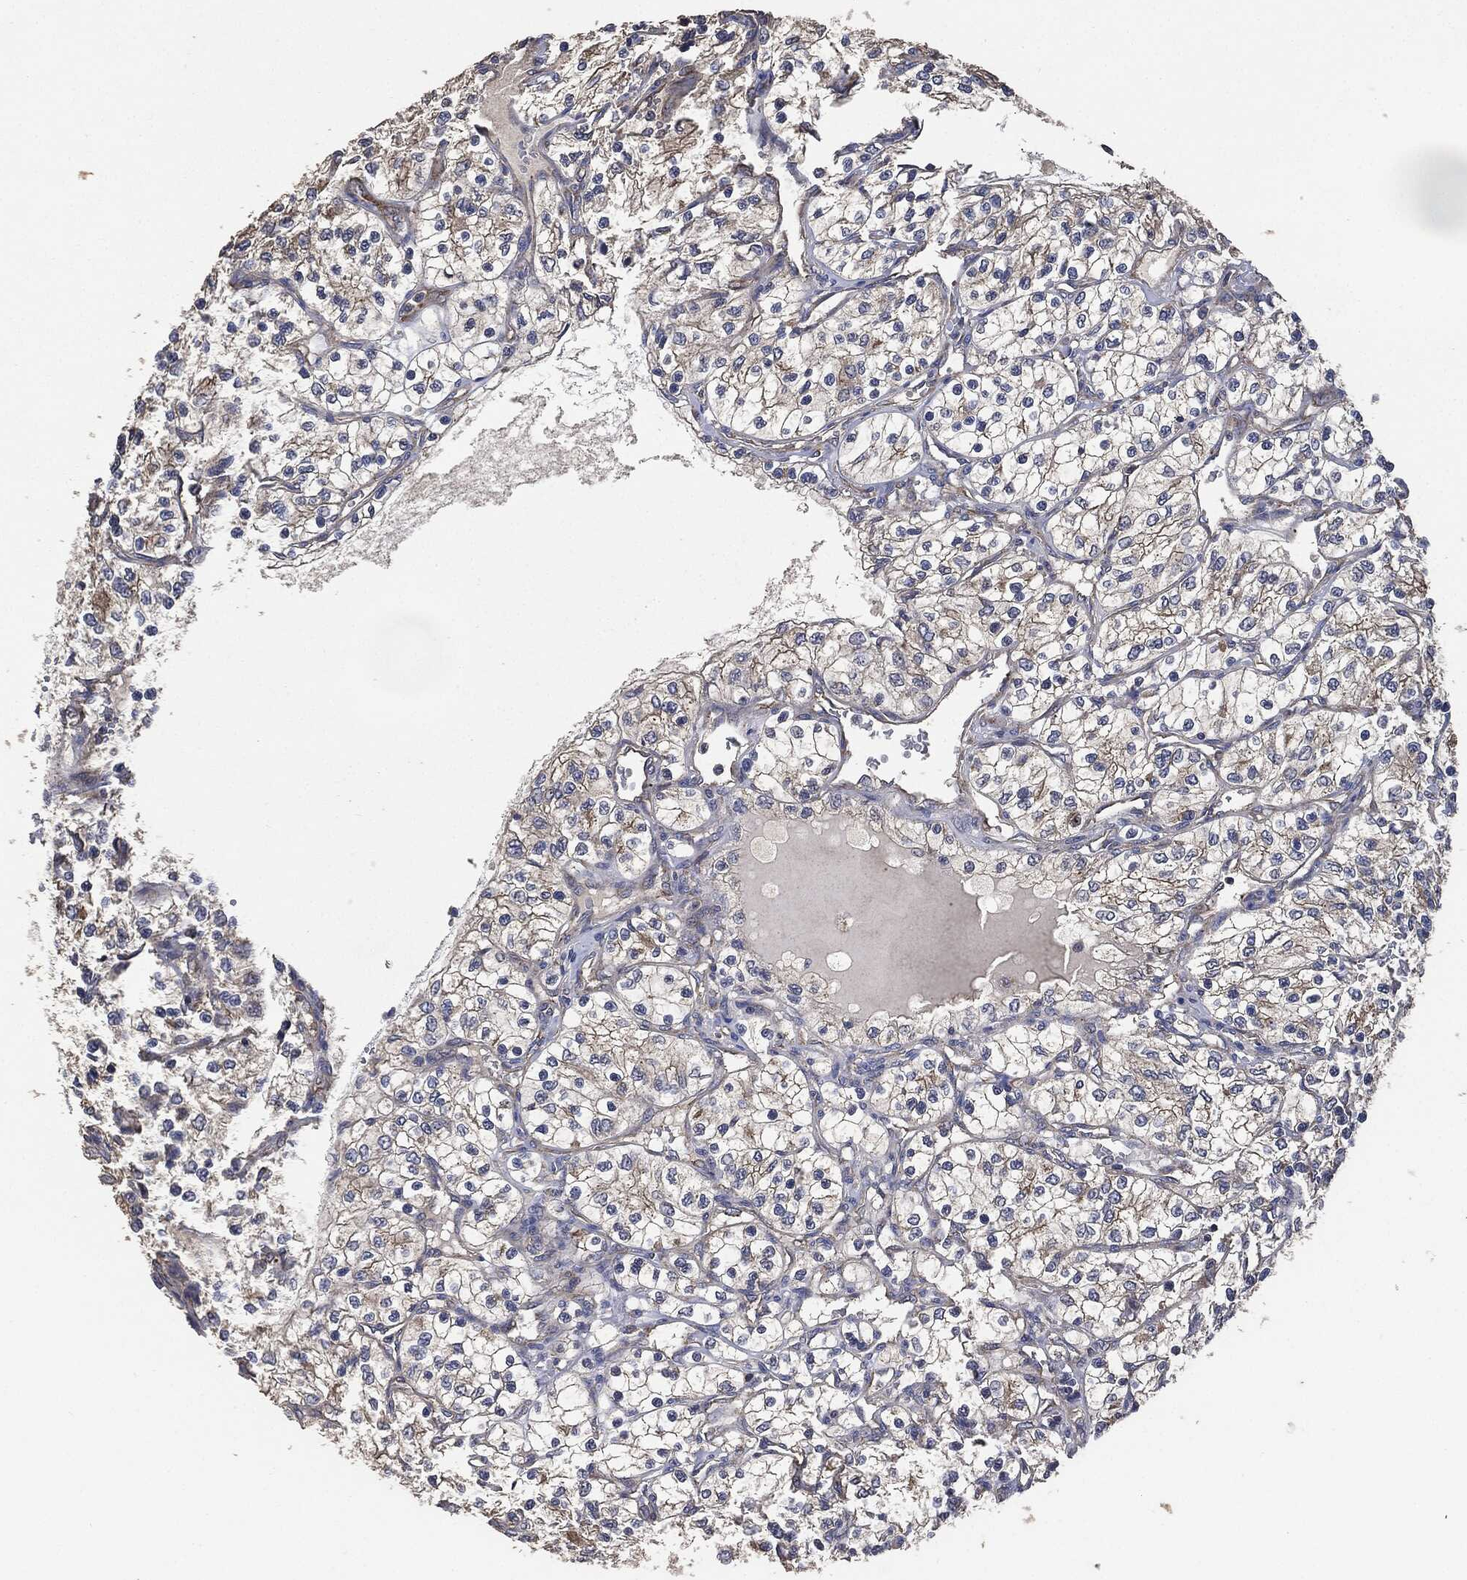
{"staining": {"intensity": "moderate", "quantity": "<25%", "location": "cytoplasmic/membranous"}, "tissue": "renal cancer", "cell_type": "Tumor cells", "image_type": "cancer", "snomed": [{"axis": "morphology", "description": "Adenocarcinoma, NOS"}, {"axis": "topography", "description": "Kidney"}], "caption": "Protein staining of renal adenocarcinoma tissue displays moderate cytoplasmic/membranous positivity in approximately <25% of tumor cells.", "gene": "STK3", "patient": {"sex": "female", "age": 69}}